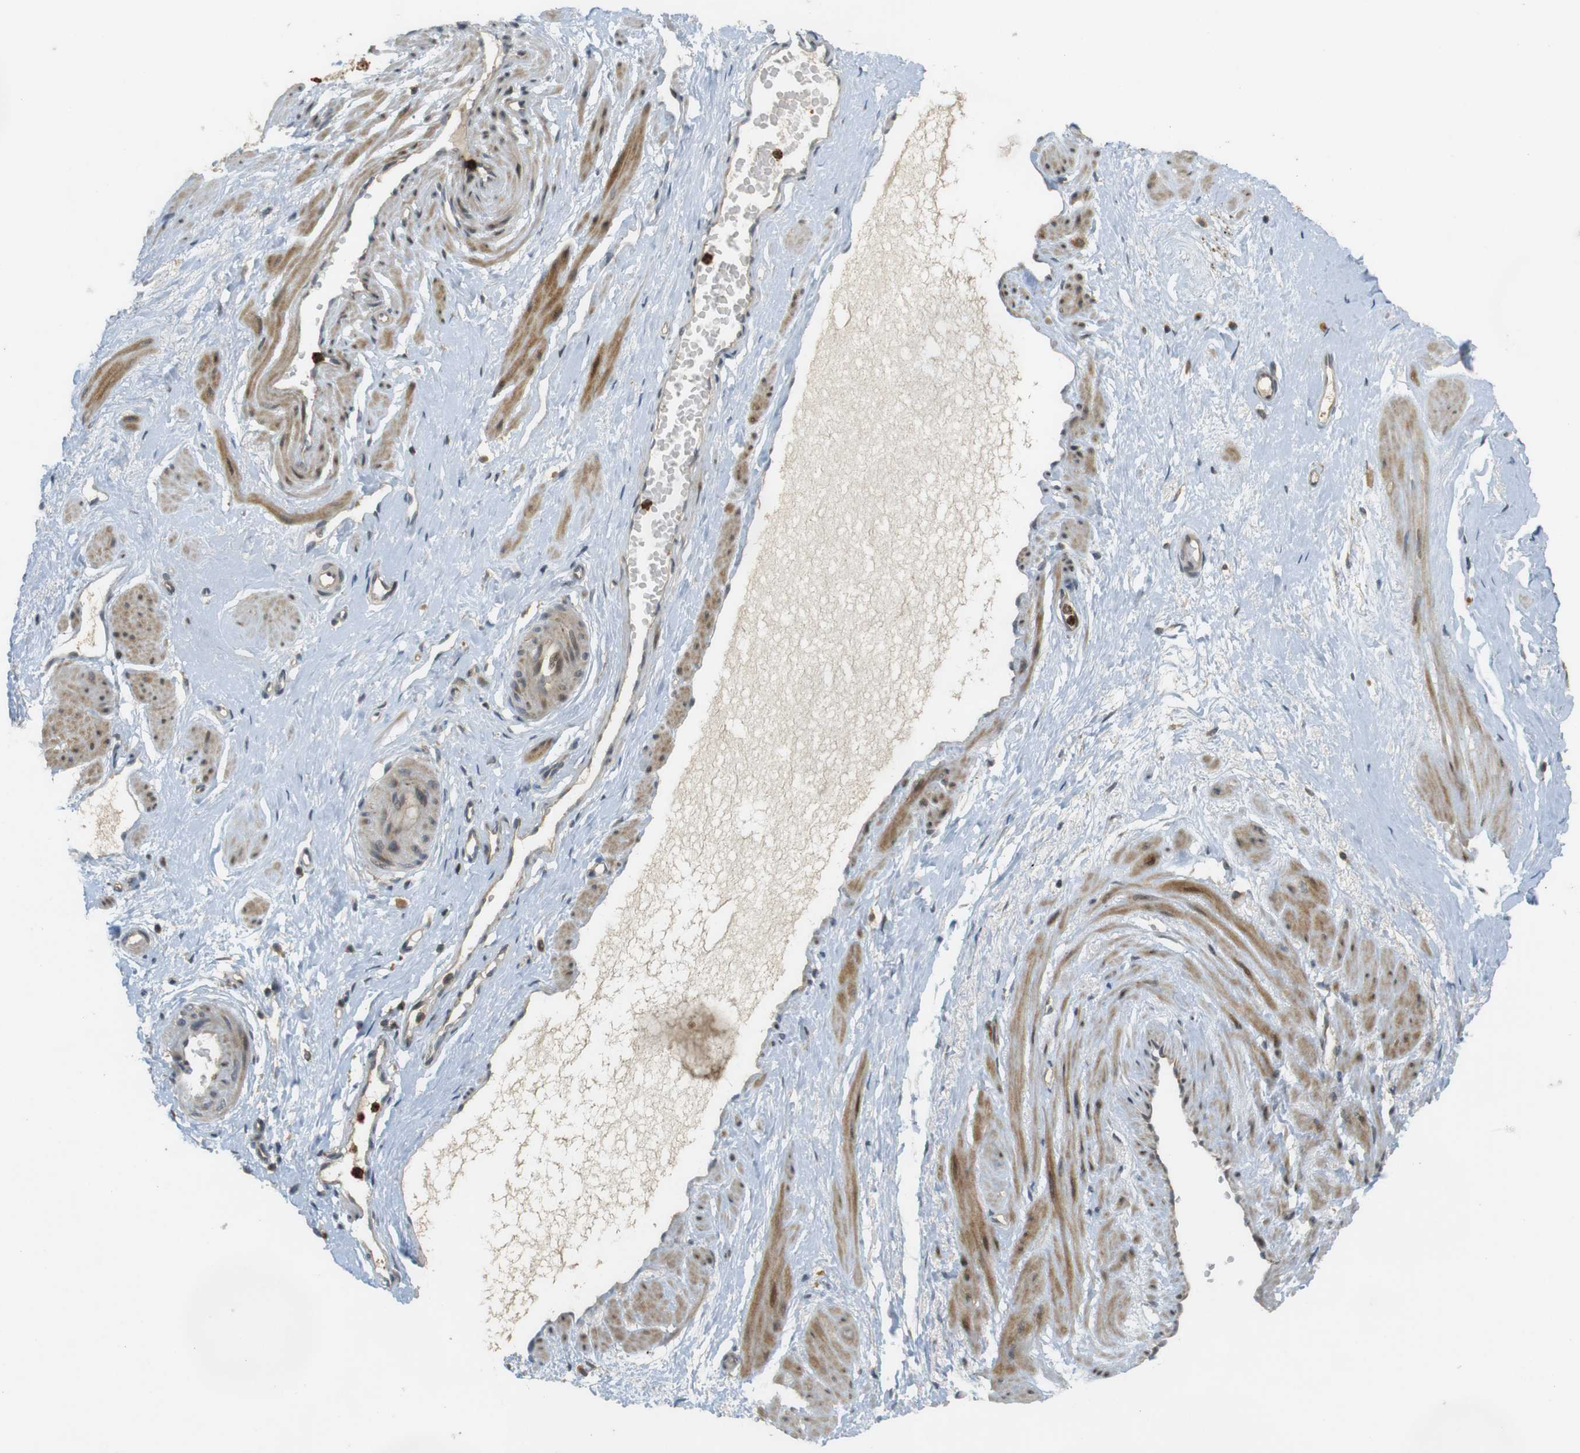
{"staining": {"intensity": "moderate", "quantity": "25%-75%", "location": "cytoplasmic/membranous"}, "tissue": "adipose tissue", "cell_type": "Adipocytes", "image_type": "normal", "snomed": [{"axis": "morphology", "description": "Normal tissue, NOS"}, {"axis": "topography", "description": "Soft tissue"}, {"axis": "topography", "description": "Vascular tissue"}], "caption": "Immunohistochemical staining of unremarkable human adipose tissue displays medium levels of moderate cytoplasmic/membranous staining in approximately 25%-75% of adipocytes. The staining was performed using DAB, with brown indicating positive protein expression. Nuclei are stained blue with hematoxylin.", "gene": "TMX3", "patient": {"sex": "female", "age": 35}}